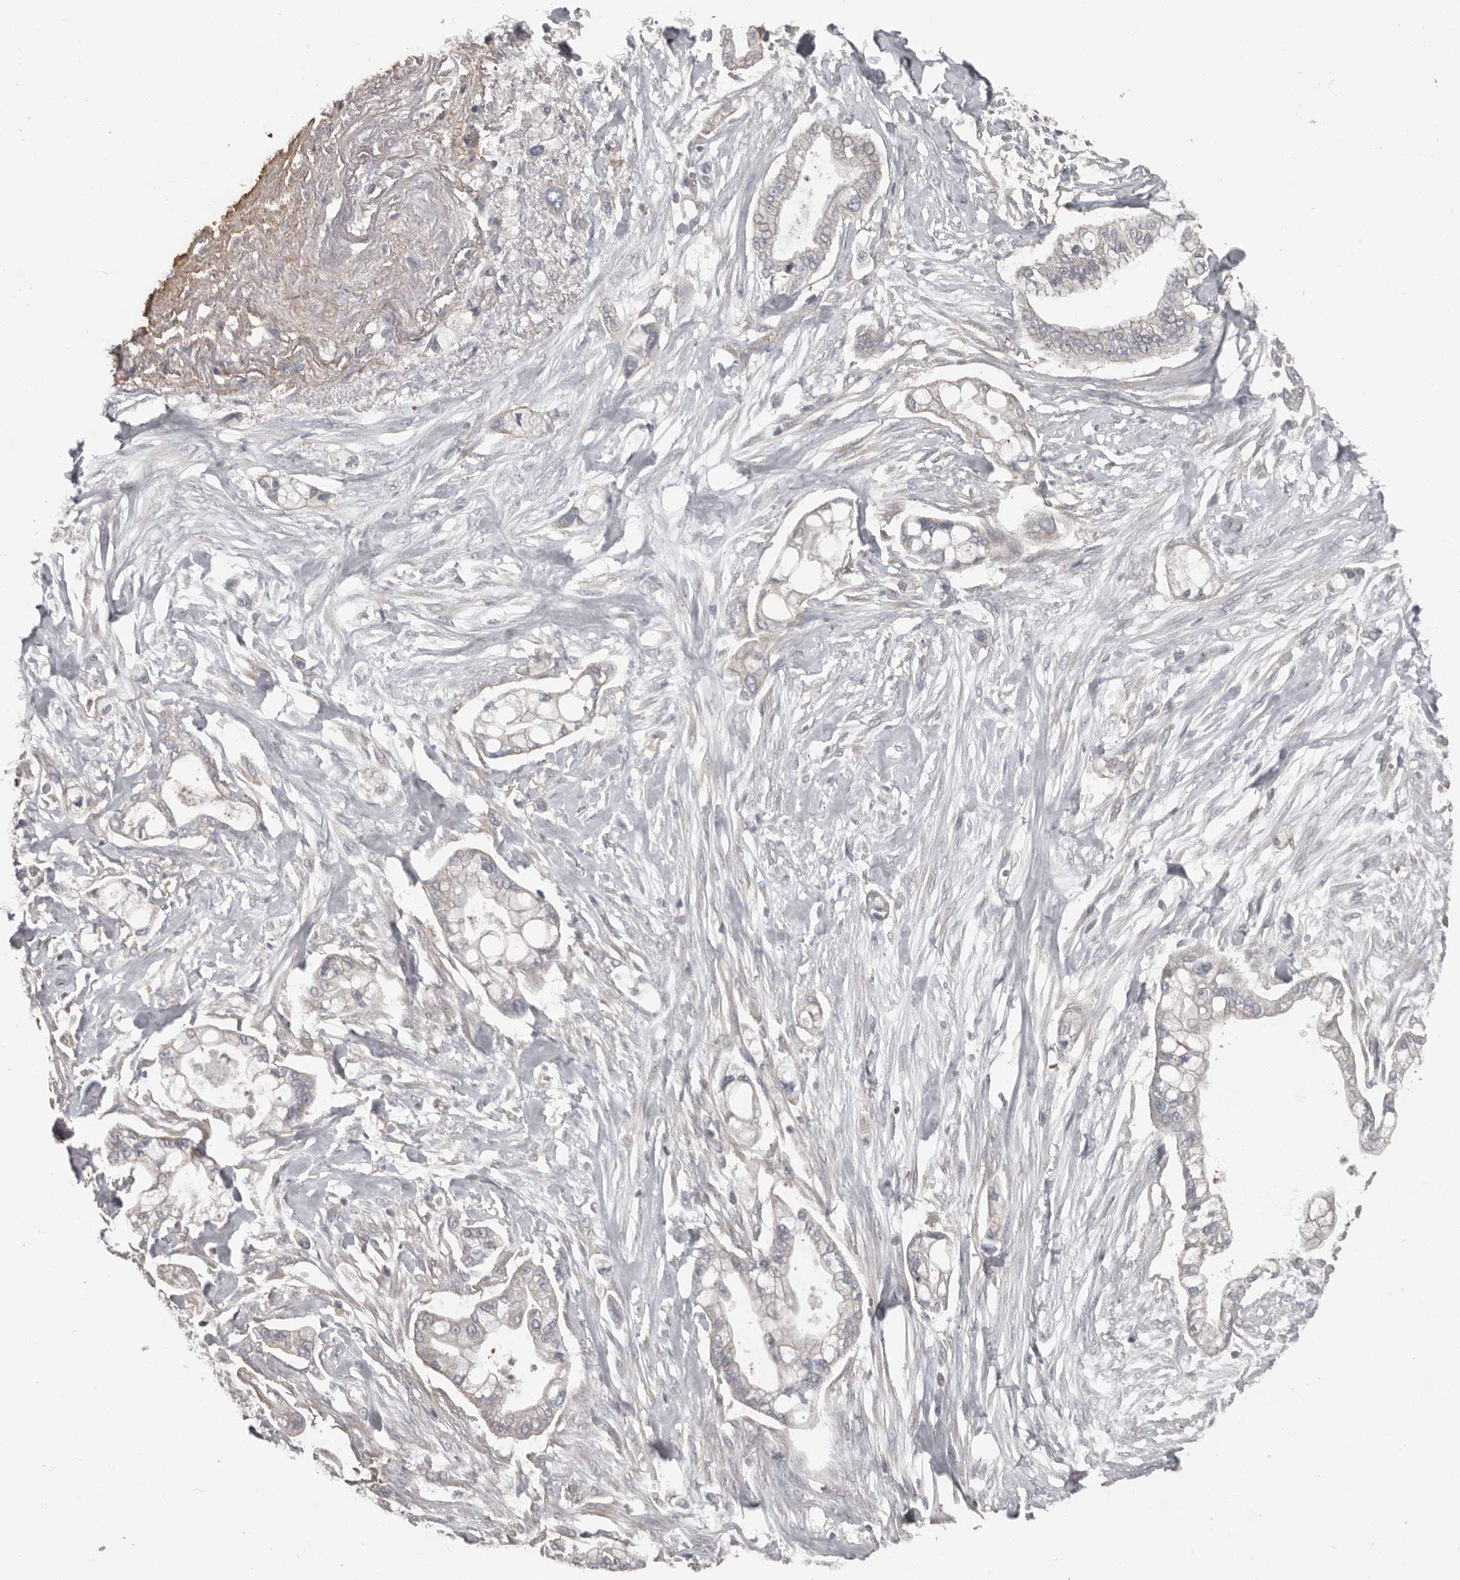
{"staining": {"intensity": "weak", "quantity": "<25%", "location": "cytoplasmic/membranous"}, "tissue": "pancreatic cancer", "cell_type": "Tumor cells", "image_type": "cancer", "snomed": [{"axis": "morphology", "description": "Adenocarcinoma, NOS"}, {"axis": "topography", "description": "Pancreas"}], "caption": "Pancreatic cancer stained for a protein using immunohistochemistry (IHC) displays no staining tumor cells.", "gene": "CA6", "patient": {"sex": "male", "age": 68}}